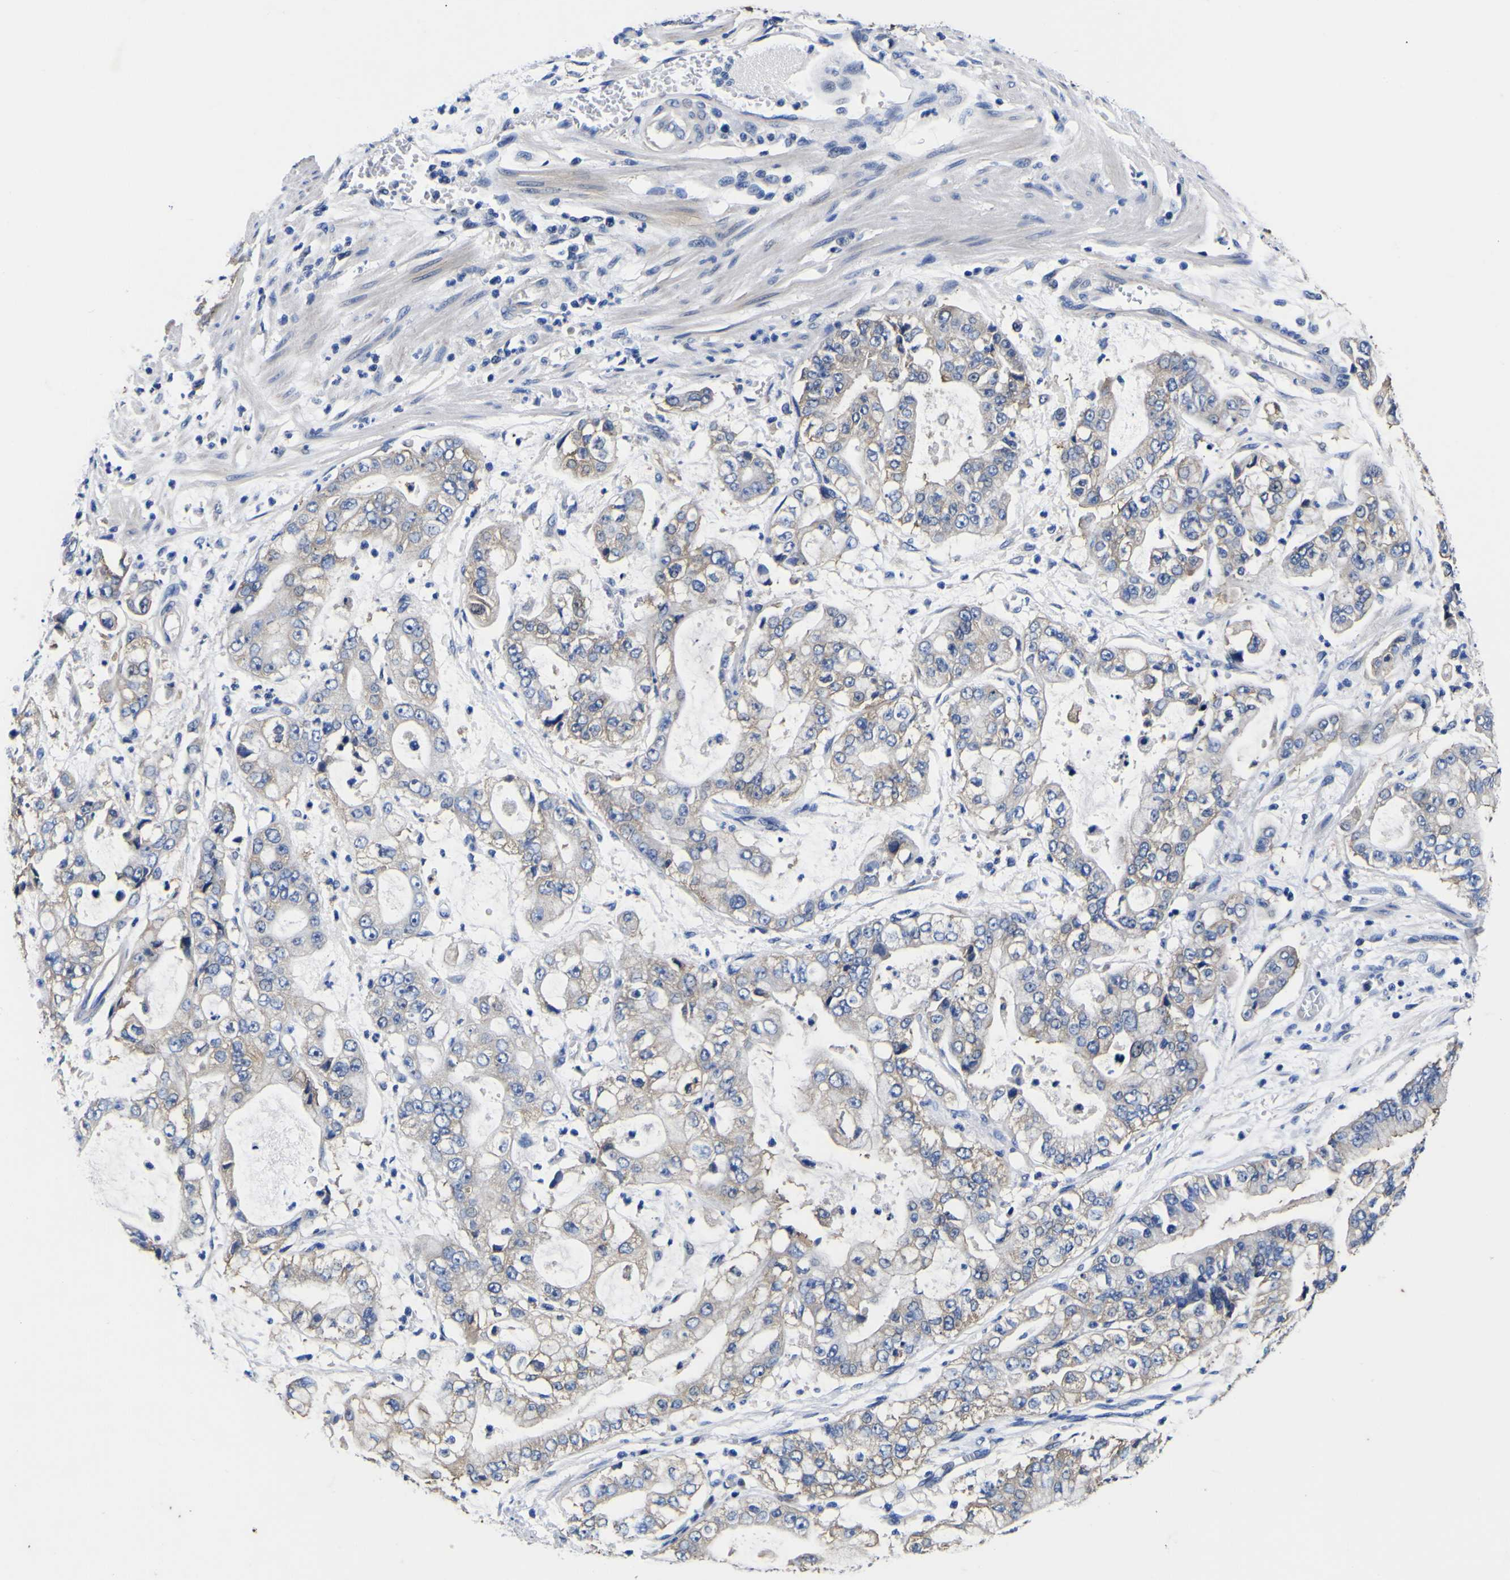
{"staining": {"intensity": "moderate", "quantity": "<25%", "location": "cytoplasmic/membranous"}, "tissue": "stomach cancer", "cell_type": "Tumor cells", "image_type": "cancer", "snomed": [{"axis": "morphology", "description": "Adenocarcinoma, NOS"}, {"axis": "topography", "description": "Stomach"}], "caption": "Brown immunohistochemical staining in stomach cancer (adenocarcinoma) shows moderate cytoplasmic/membranous staining in approximately <25% of tumor cells.", "gene": "VASN", "patient": {"sex": "male", "age": 76}}